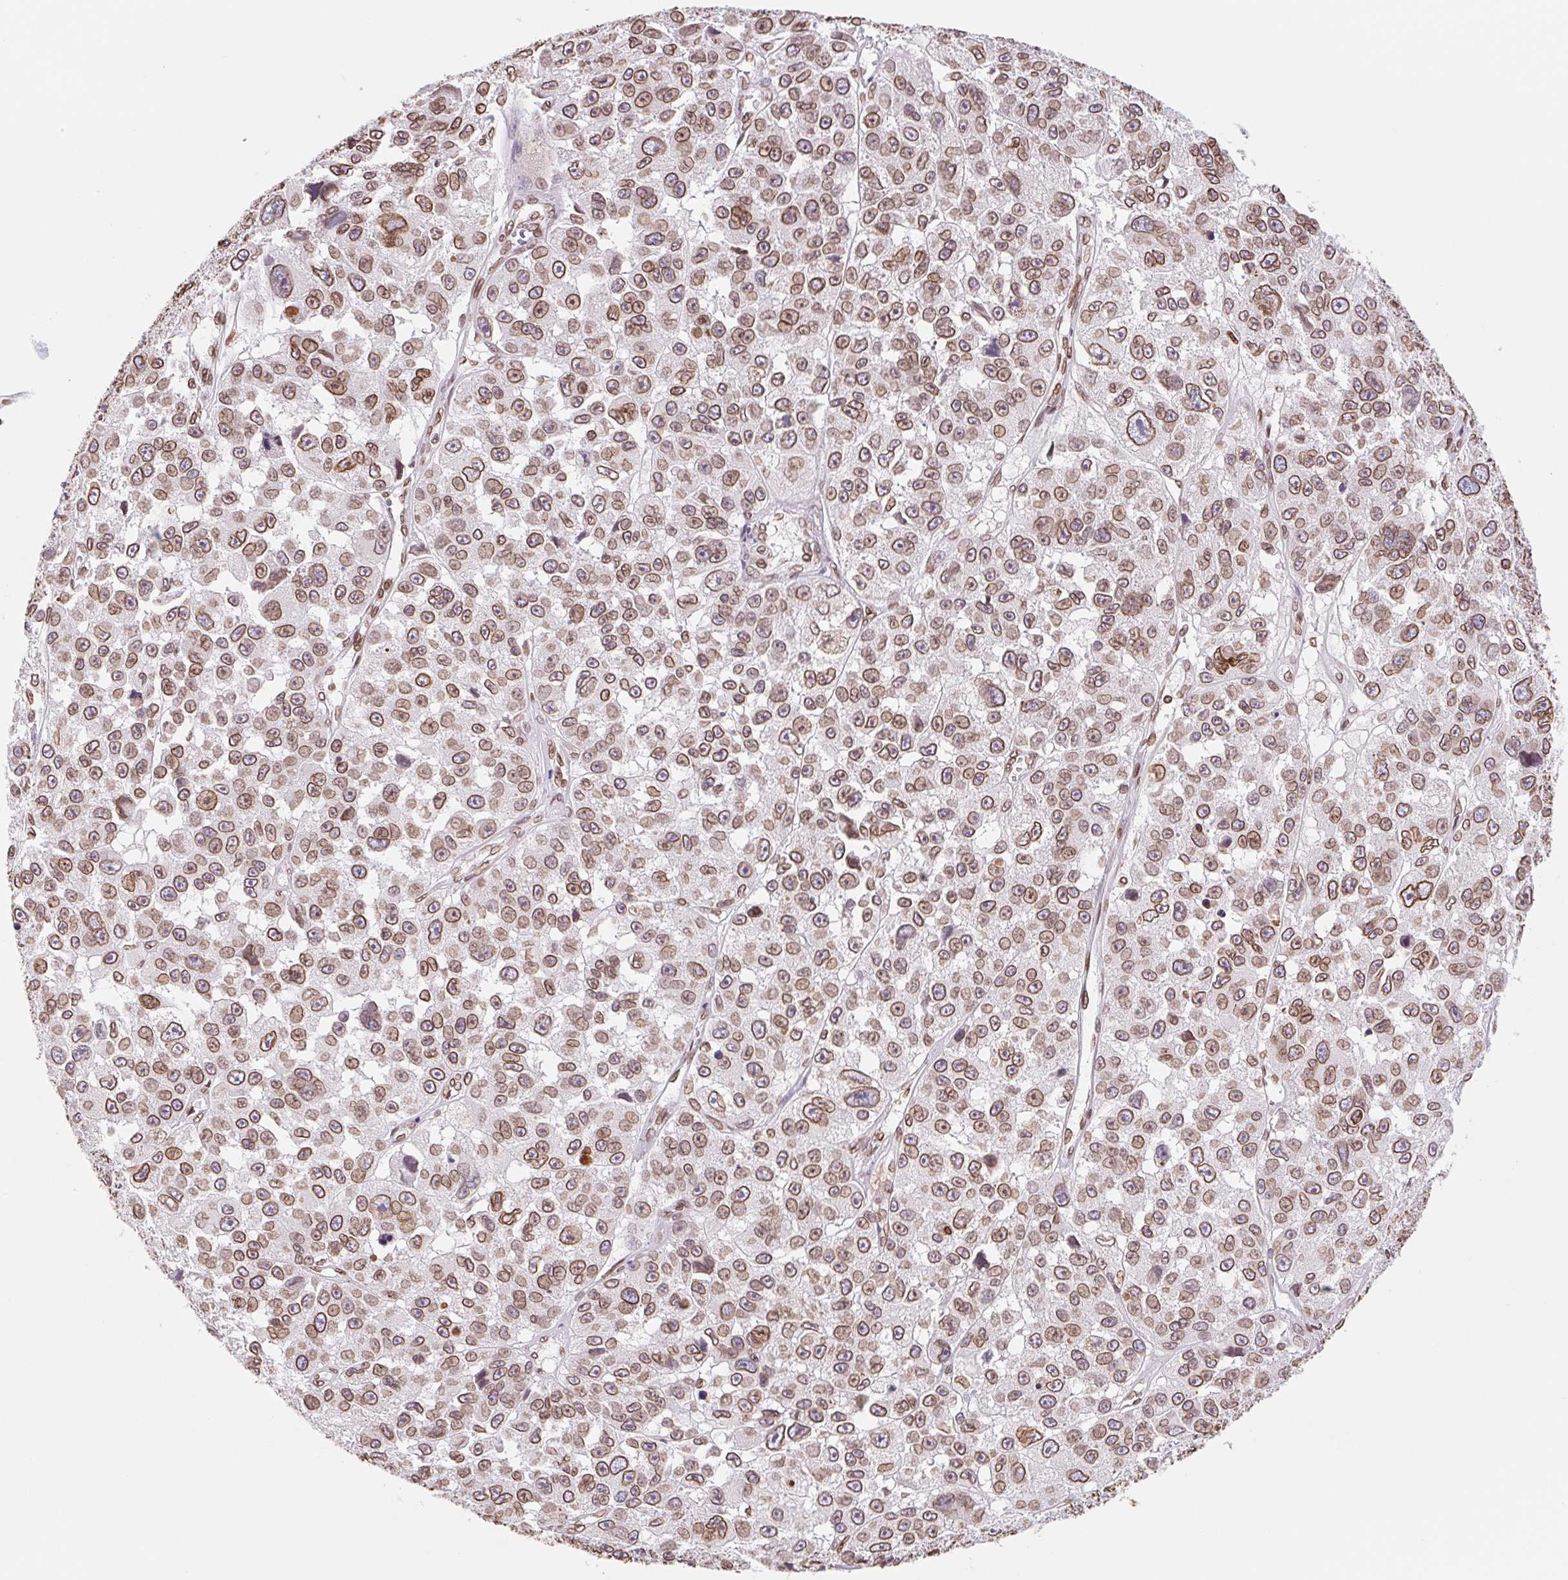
{"staining": {"intensity": "strong", "quantity": ">75%", "location": "cytoplasmic/membranous,nuclear"}, "tissue": "melanoma", "cell_type": "Tumor cells", "image_type": "cancer", "snomed": [{"axis": "morphology", "description": "Malignant melanoma, NOS"}, {"axis": "topography", "description": "Skin"}], "caption": "Malignant melanoma stained for a protein (brown) reveals strong cytoplasmic/membranous and nuclear positive positivity in approximately >75% of tumor cells.", "gene": "LMNB2", "patient": {"sex": "female", "age": 66}}